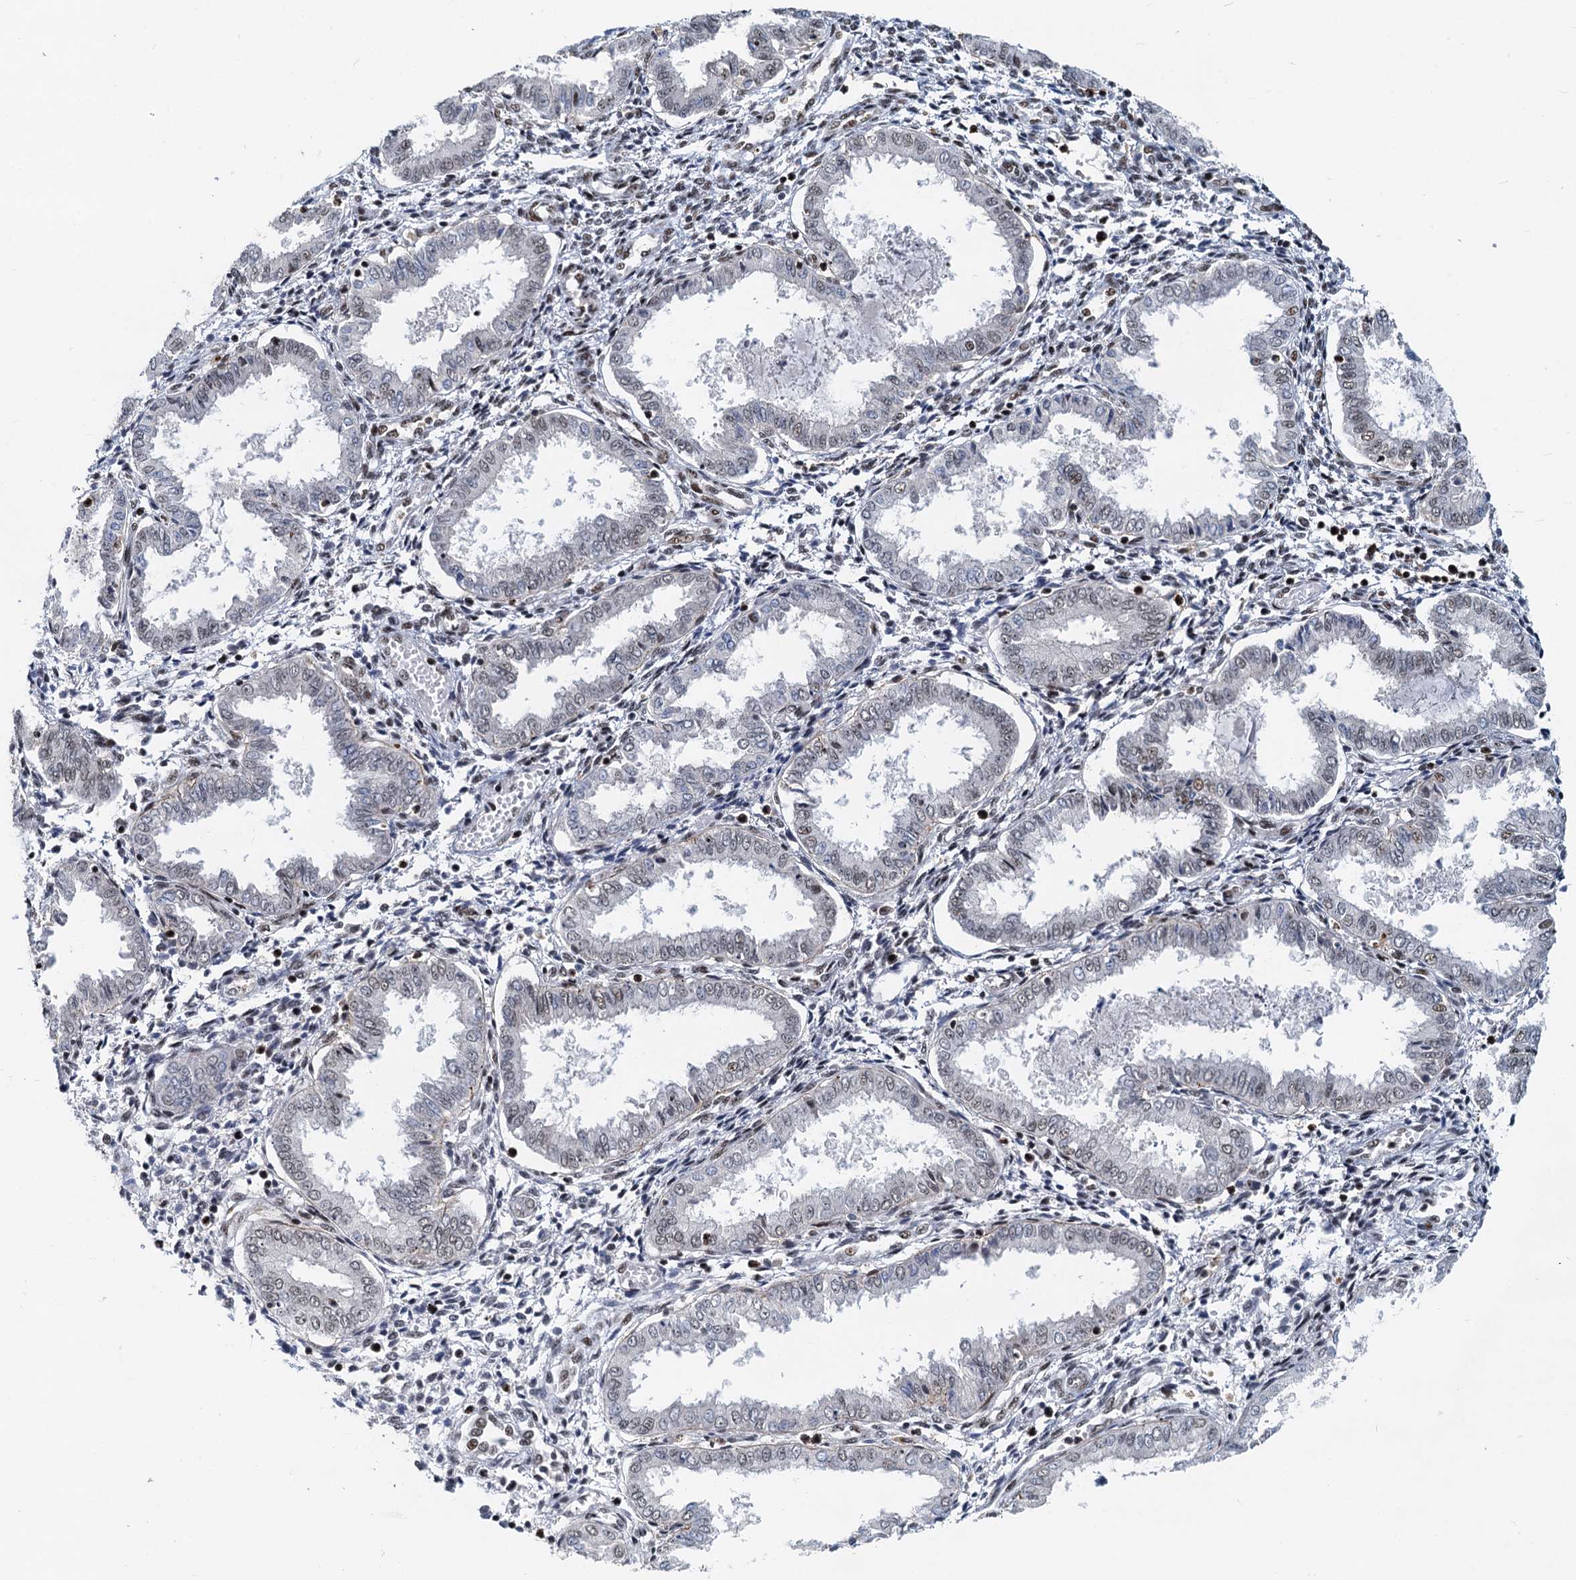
{"staining": {"intensity": "moderate", "quantity": "25%-75%", "location": "nuclear"}, "tissue": "endometrium", "cell_type": "Cells in endometrial stroma", "image_type": "normal", "snomed": [{"axis": "morphology", "description": "Normal tissue, NOS"}, {"axis": "topography", "description": "Endometrium"}], "caption": "Endometrium was stained to show a protein in brown. There is medium levels of moderate nuclear positivity in approximately 25%-75% of cells in endometrial stroma. (Stains: DAB (3,3'-diaminobenzidine) in brown, nuclei in blue, Microscopy: brightfield microscopy at high magnification).", "gene": "RBM26", "patient": {"sex": "female", "age": 33}}